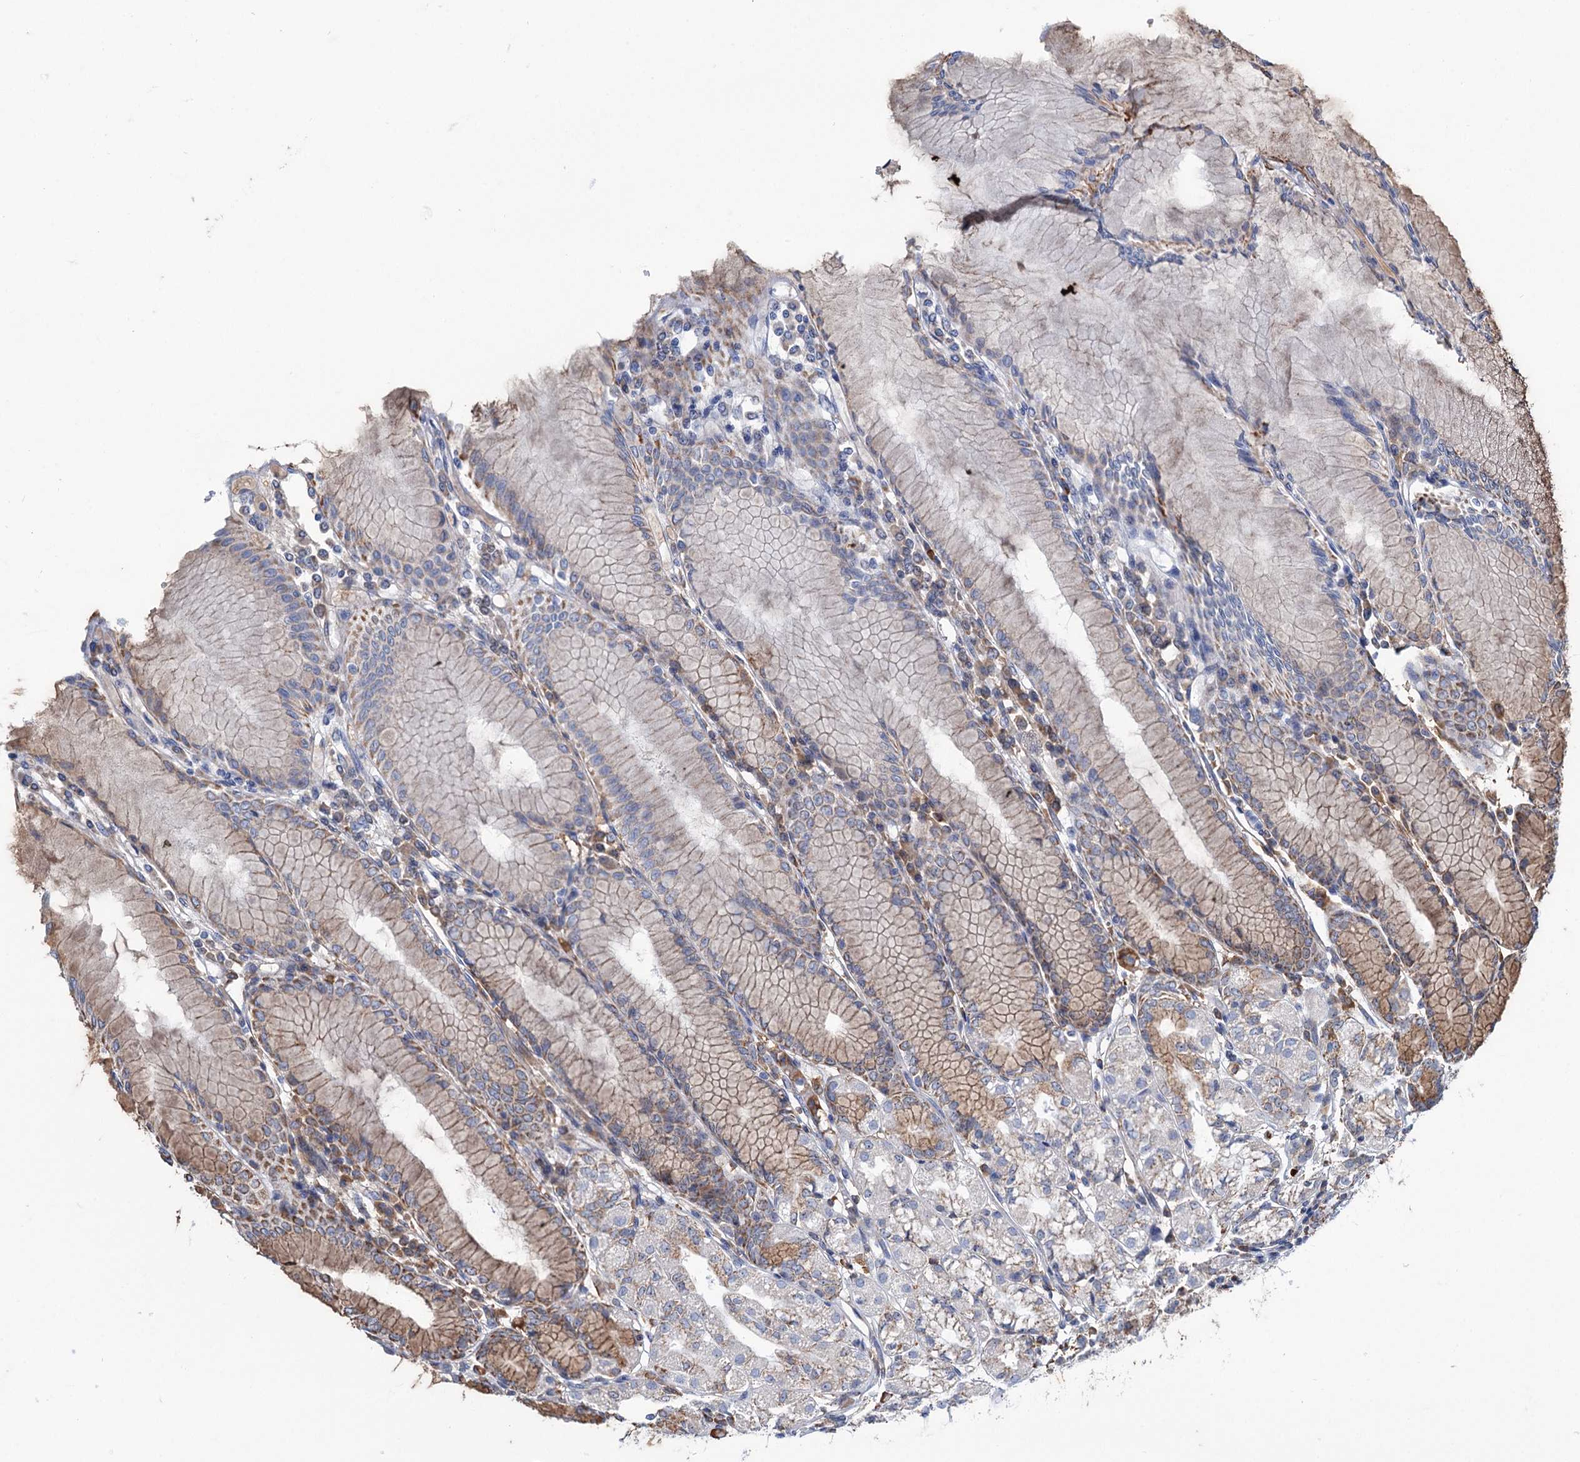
{"staining": {"intensity": "moderate", "quantity": "<25%", "location": "cytoplasmic/membranous"}, "tissue": "stomach", "cell_type": "Glandular cells", "image_type": "normal", "snomed": [{"axis": "morphology", "description": "Normal tissue, NOS"}, {"axis": "topography", "description": "Stomach"}], "caption": "Protein expression analysis of normal stomach exhibits moderate cytoplasmic/membranous staining in approximately <25% of glandular cells.", "gene": "LPIN1", "patient": {"sex": "female", "age": 57}}